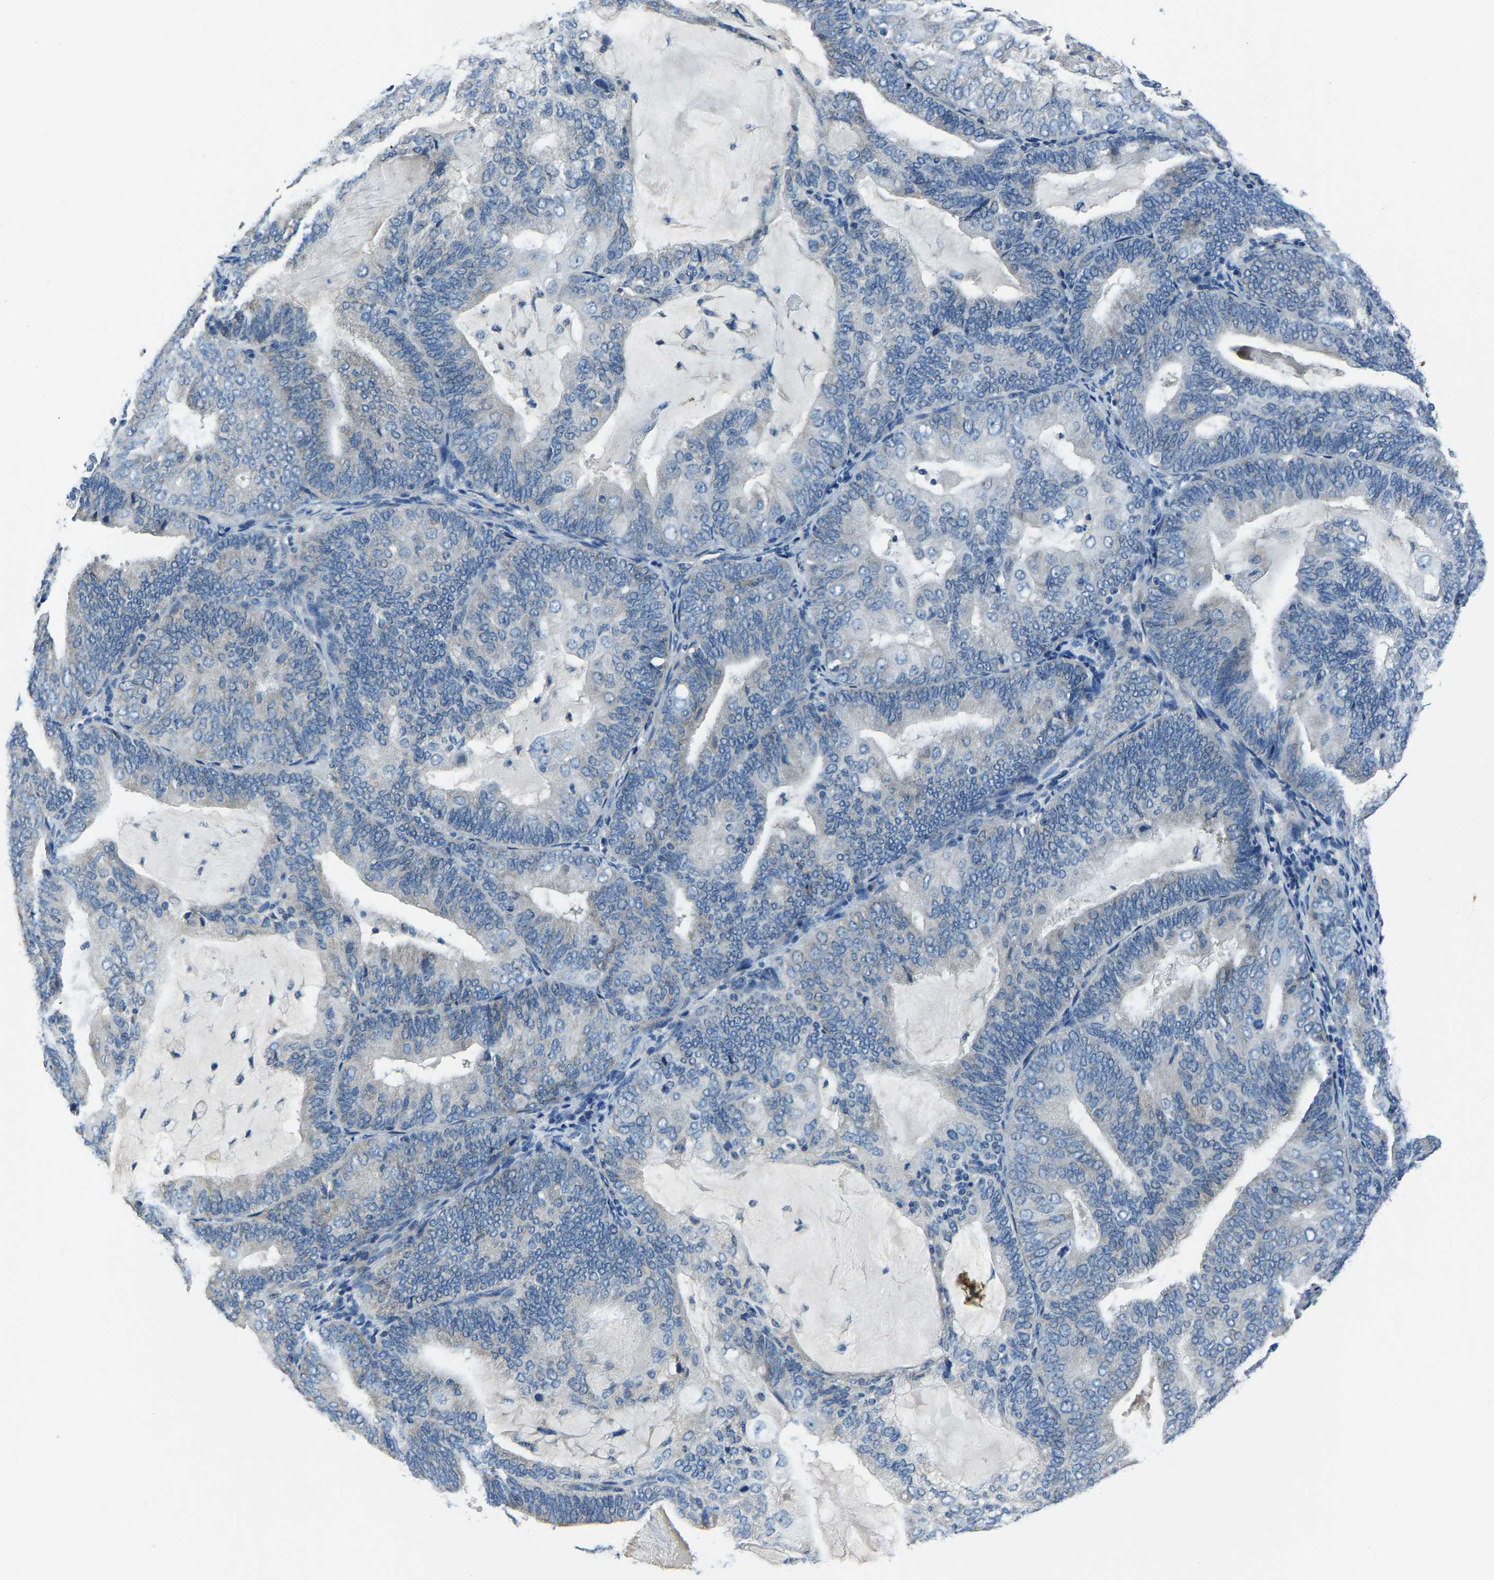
{"staining": {"intensity": "negative", "quantity": "none", "location": "none"}, "tissue": "endometrial cancer", "cell_type": "Tumor cells", "image_type": "cancer", "snomed": [{"axis": "morphology", "description": "Adenocarcinoma, NOS"}, {"axis": "topography", "description": "Endometrium"}], "caption": "Adenocarcinoma (endometrial) stained for a protein using IHC reveals no positivity tumor cells.", "gene": "ADAM2", "patient": {"sex": "female", "age": 81}}